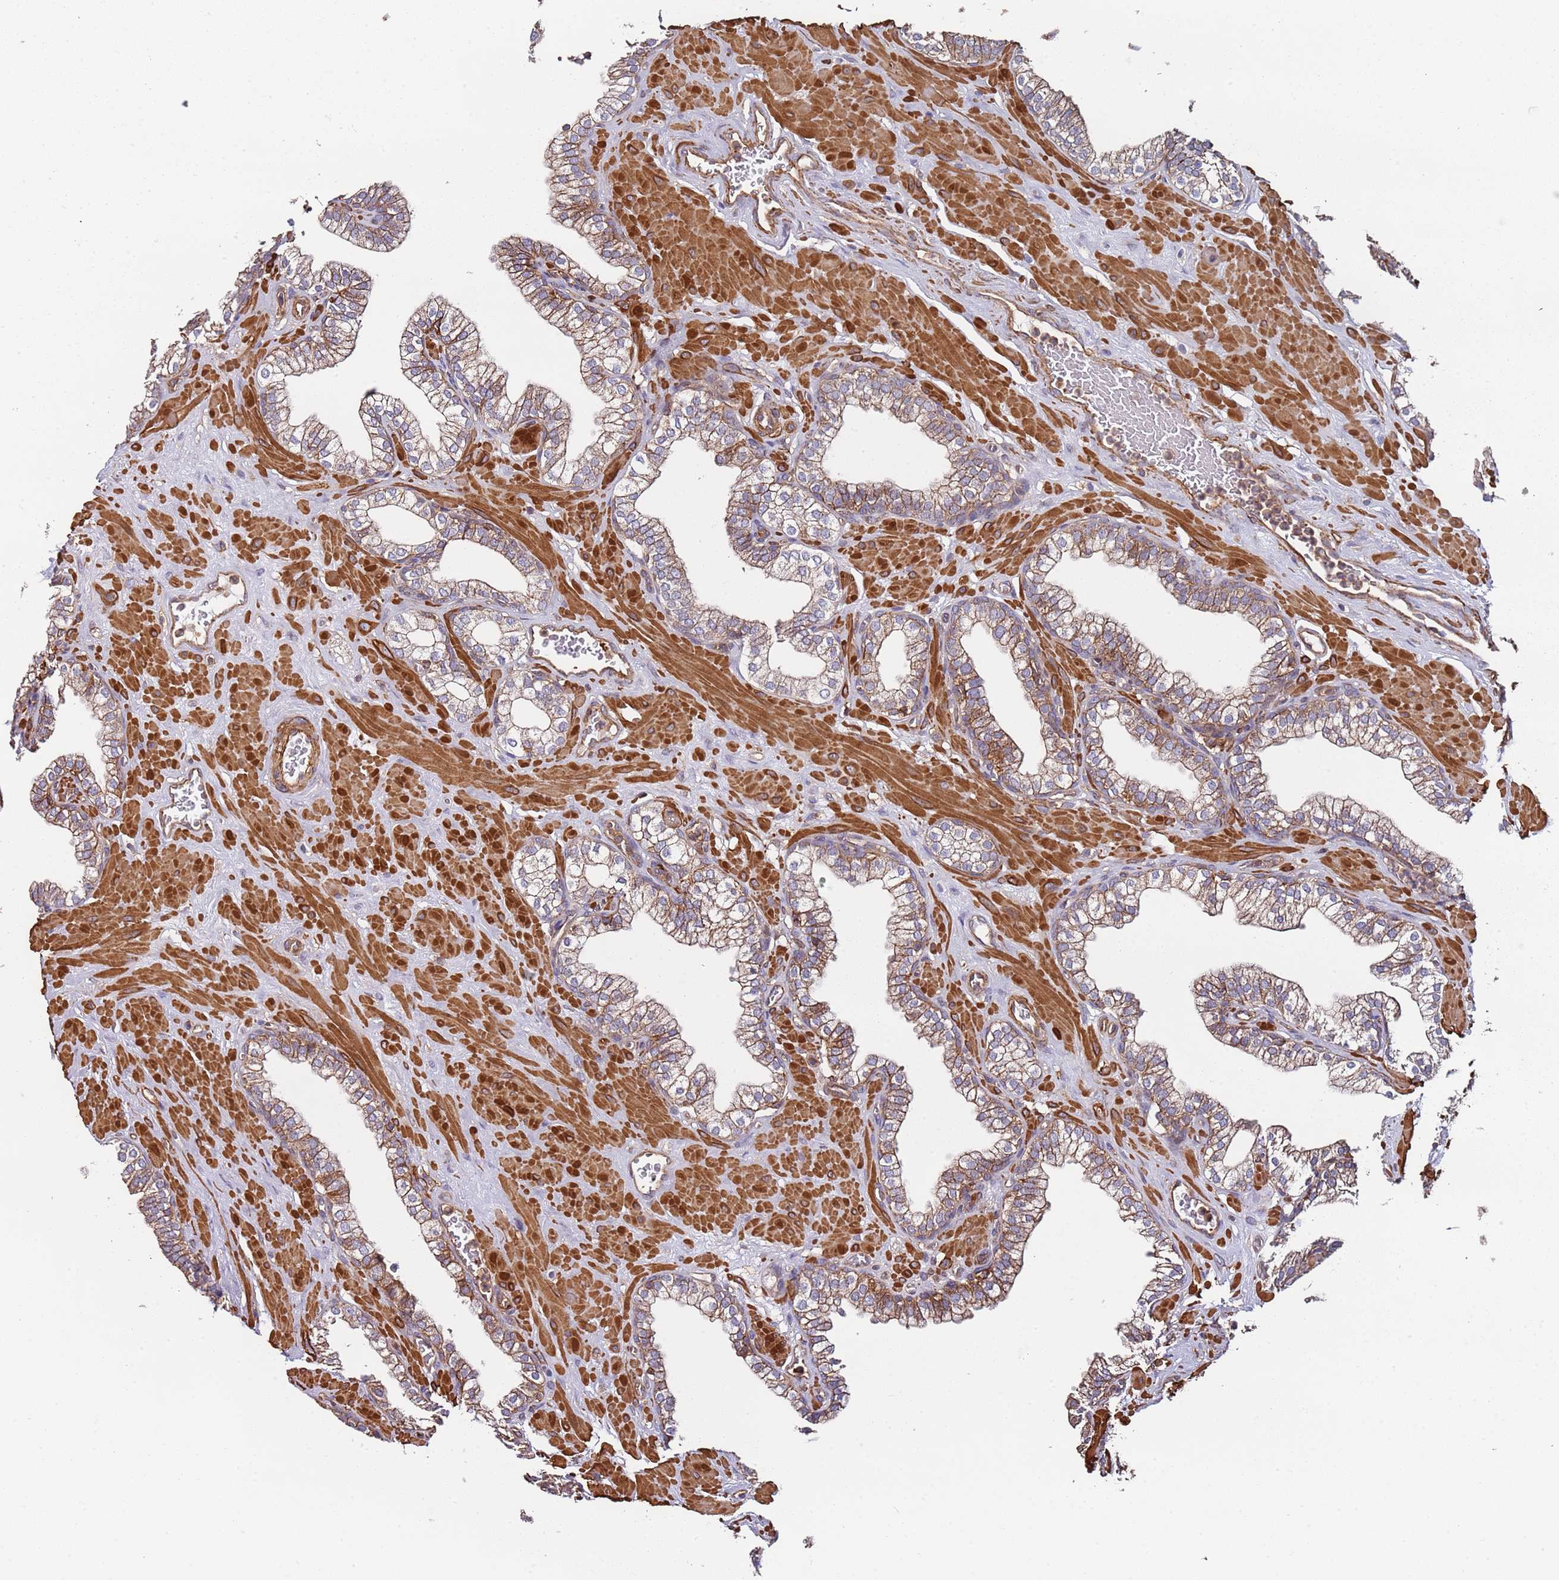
{"staining": {"intensity": "moderate", "quantity": "25%-75%", "location": "cytoplasmic/membranous"}, "tissue": "prostate", "cell_type": "Glandular cells", "image_type": "normal", "snomed": [{"axis": "morphology", "description": "Normal tissue, NOS"}, {"axis": "morphology", "description": "Urothelial carcinoma, Low grade"}, {"axis": "topography", "description": "Urinary bladder"}, {"axis": "topography", "description": "Prostate"}], "caption": "Protein positivity by IHC exhibits moderate cytoplasmic/membranous staining in about 25%-75% of glandular cells in normal prostate.", "gene": "CYP2U1", "patient": {"sex": "male", "age": 60}}